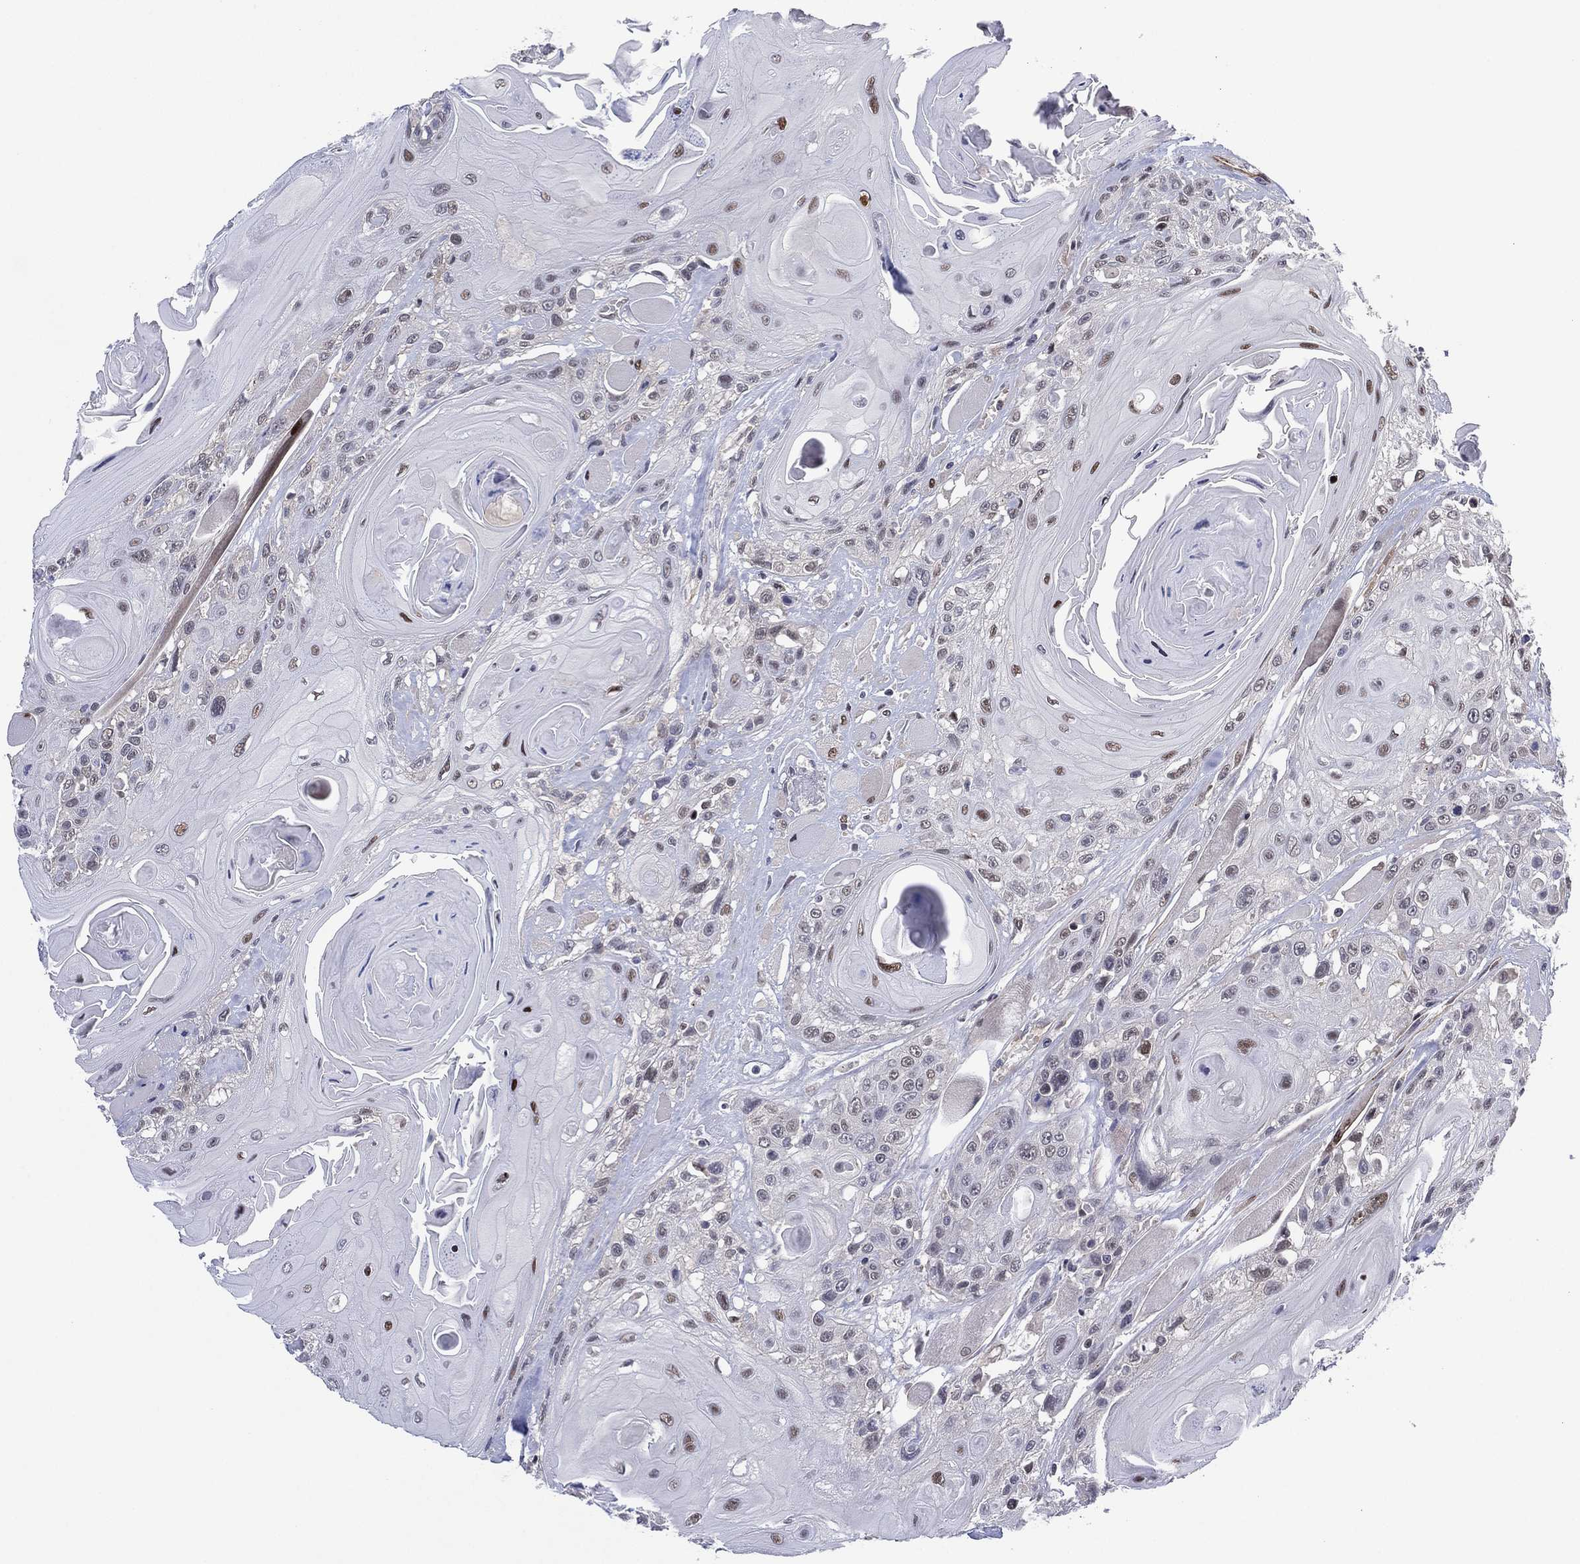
{"staining": {"intensity": "weak", "quantity": "<25%", "location": "nuclear"}, "tissue": "head and neck cancer", "cell_type": "Tumor cells", "image_type": "cancer", "snomed": [{"axis": "morphology", "description": "Squamous cell carcinoma, NOS"}, {"axis": "topography", "description": "Head-Neck"}], "caption": "IHC of squamous cell carcinoma (head and neck) demonstrates no staining in tumor cells. The staining is performed using DAB brown chromogen with nuclei counter-stained in using hematoxylin.", "gene": "GSE1", "patient": {"sex": "female", "age": 59}}